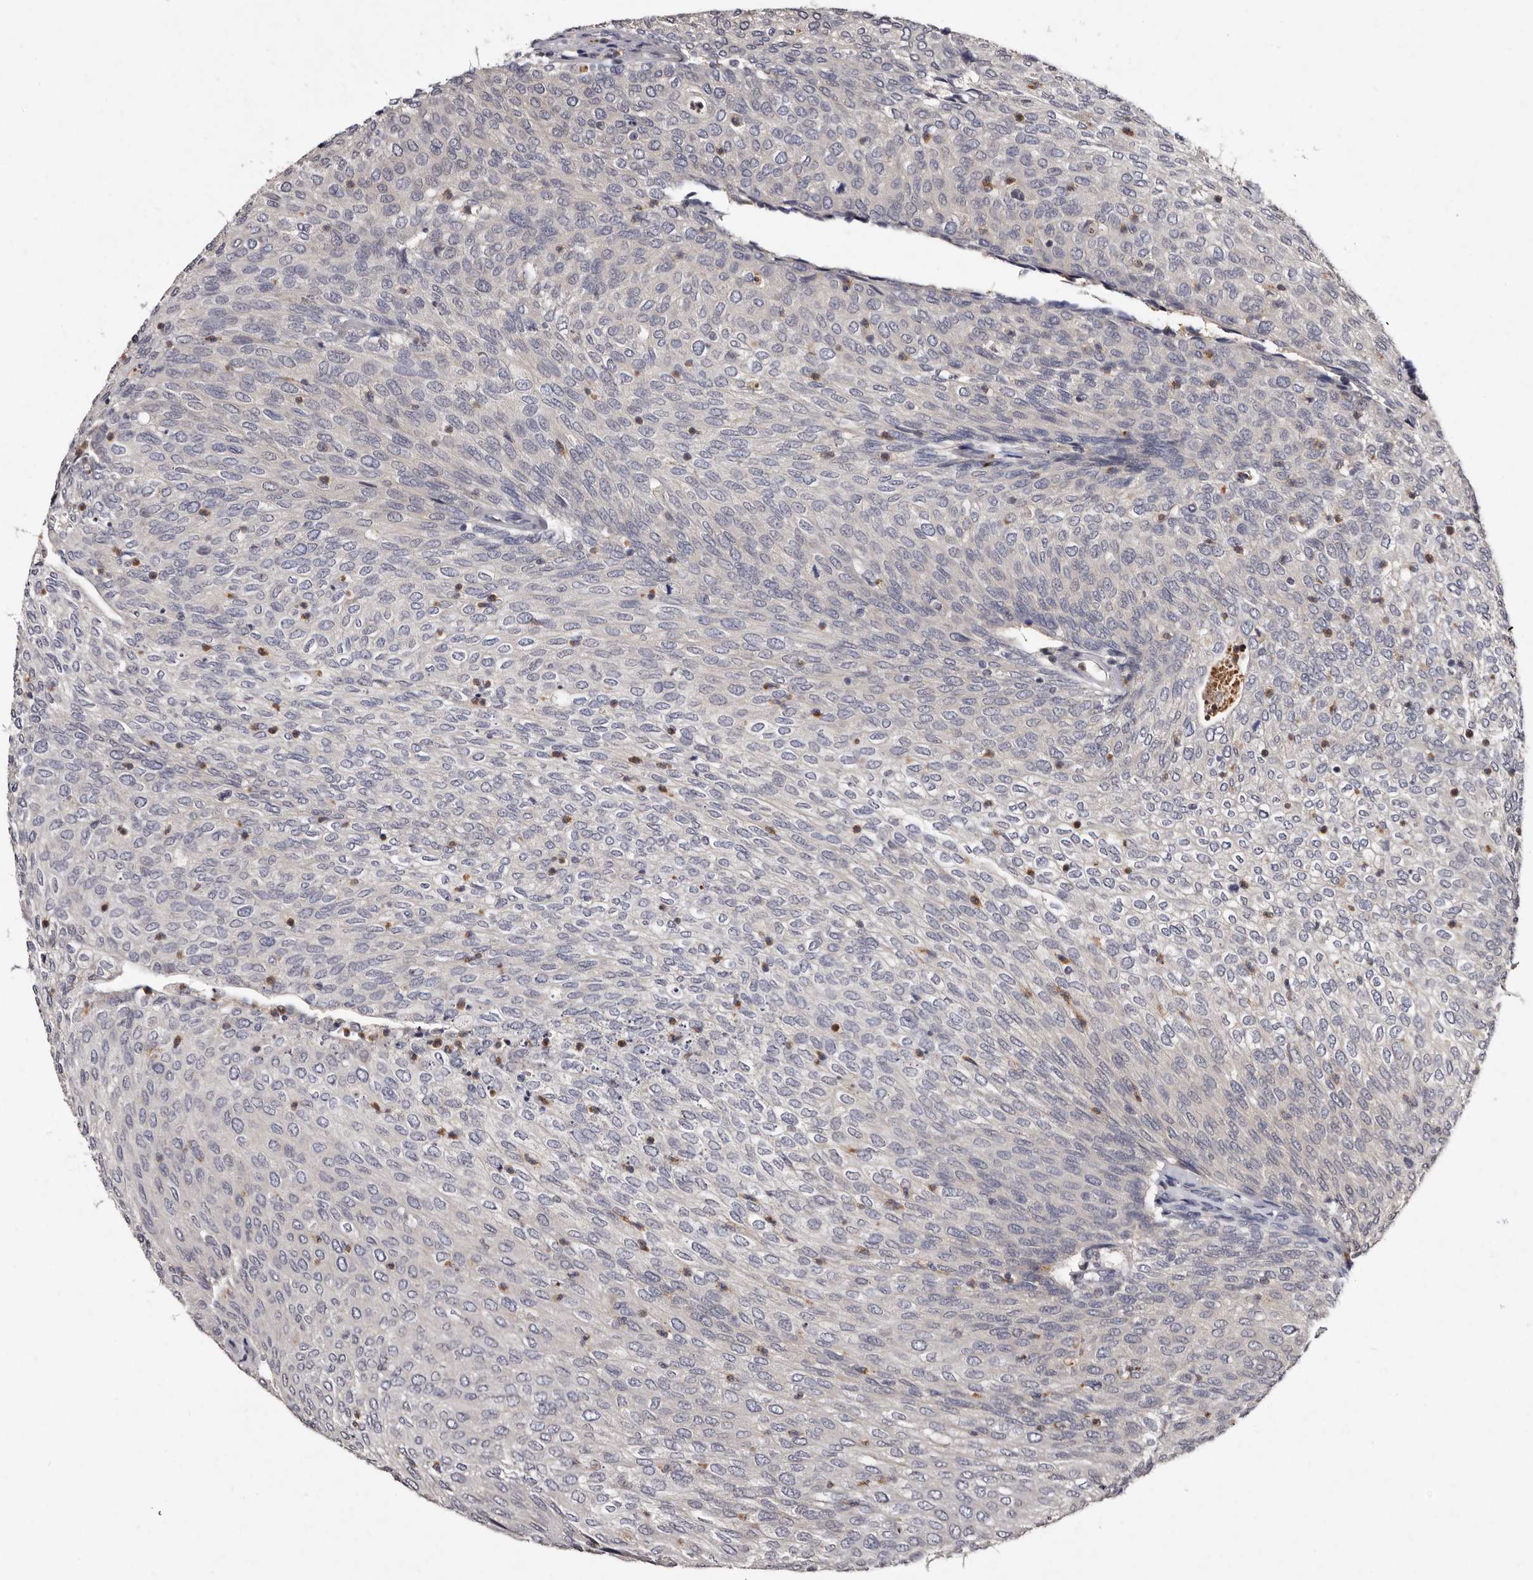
{"staining": {"intensity": "negative", "quantity": "none", "location": "none"}, "tissue": "urothelial cancer", "cell_type": "Tumor cells", "image_type": "cancer", "snomed": [{"axis": "morphology", "description": "Urothelial carcinoma, Low grade"}, {"axis": "topography", "description": "Urinary bladder"}], "caption": "High magnification brightfield microscopy of urothelial cancer stained with DAB (3,3'-diaminobenzidine) (brown) and counterstained with hematoxylin (blue): tumor cells show no significant staining.", "gene": "DNPH1", "patient": {"sex": "female", "age": 79}}